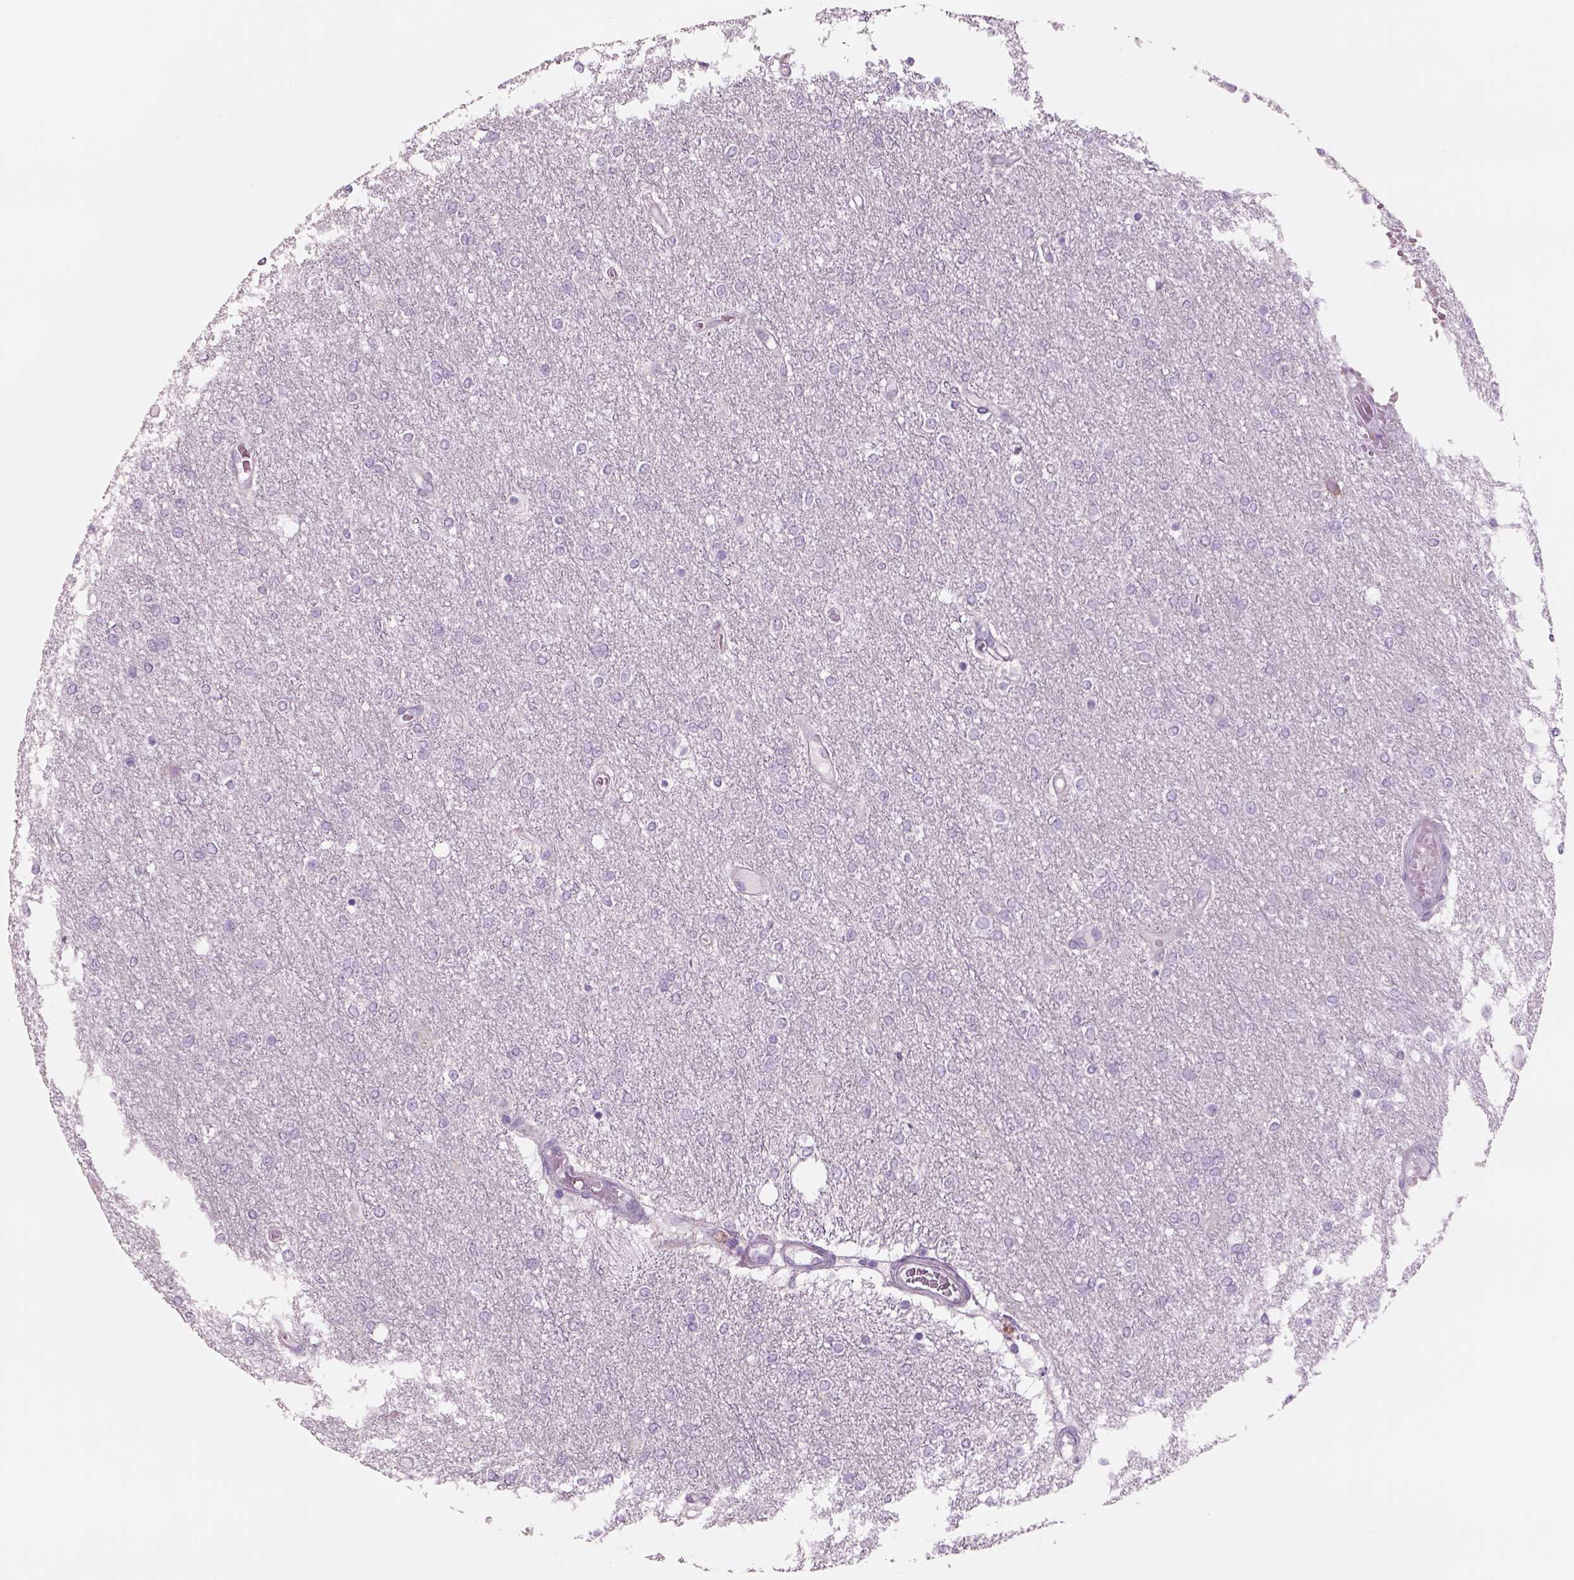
{"staining": {"intensity": "negative", "quantity": "none", "location": "none"}, "tissue": "glioma", "cell_type": "Tumor cells", "image_type": "cancer", "snomed": [{"axis": "morphology", "description": "Glioma, malignant, High grade"}, {"axis": "topography", "description": "Brain"}], "caption": "IHC image of high-grade glioma (malignant) stained for a protein (brown), which demonstrates no staining in tumor cells.", "gene": "RHO", "patient": {"sex": "female", "age": 61}}